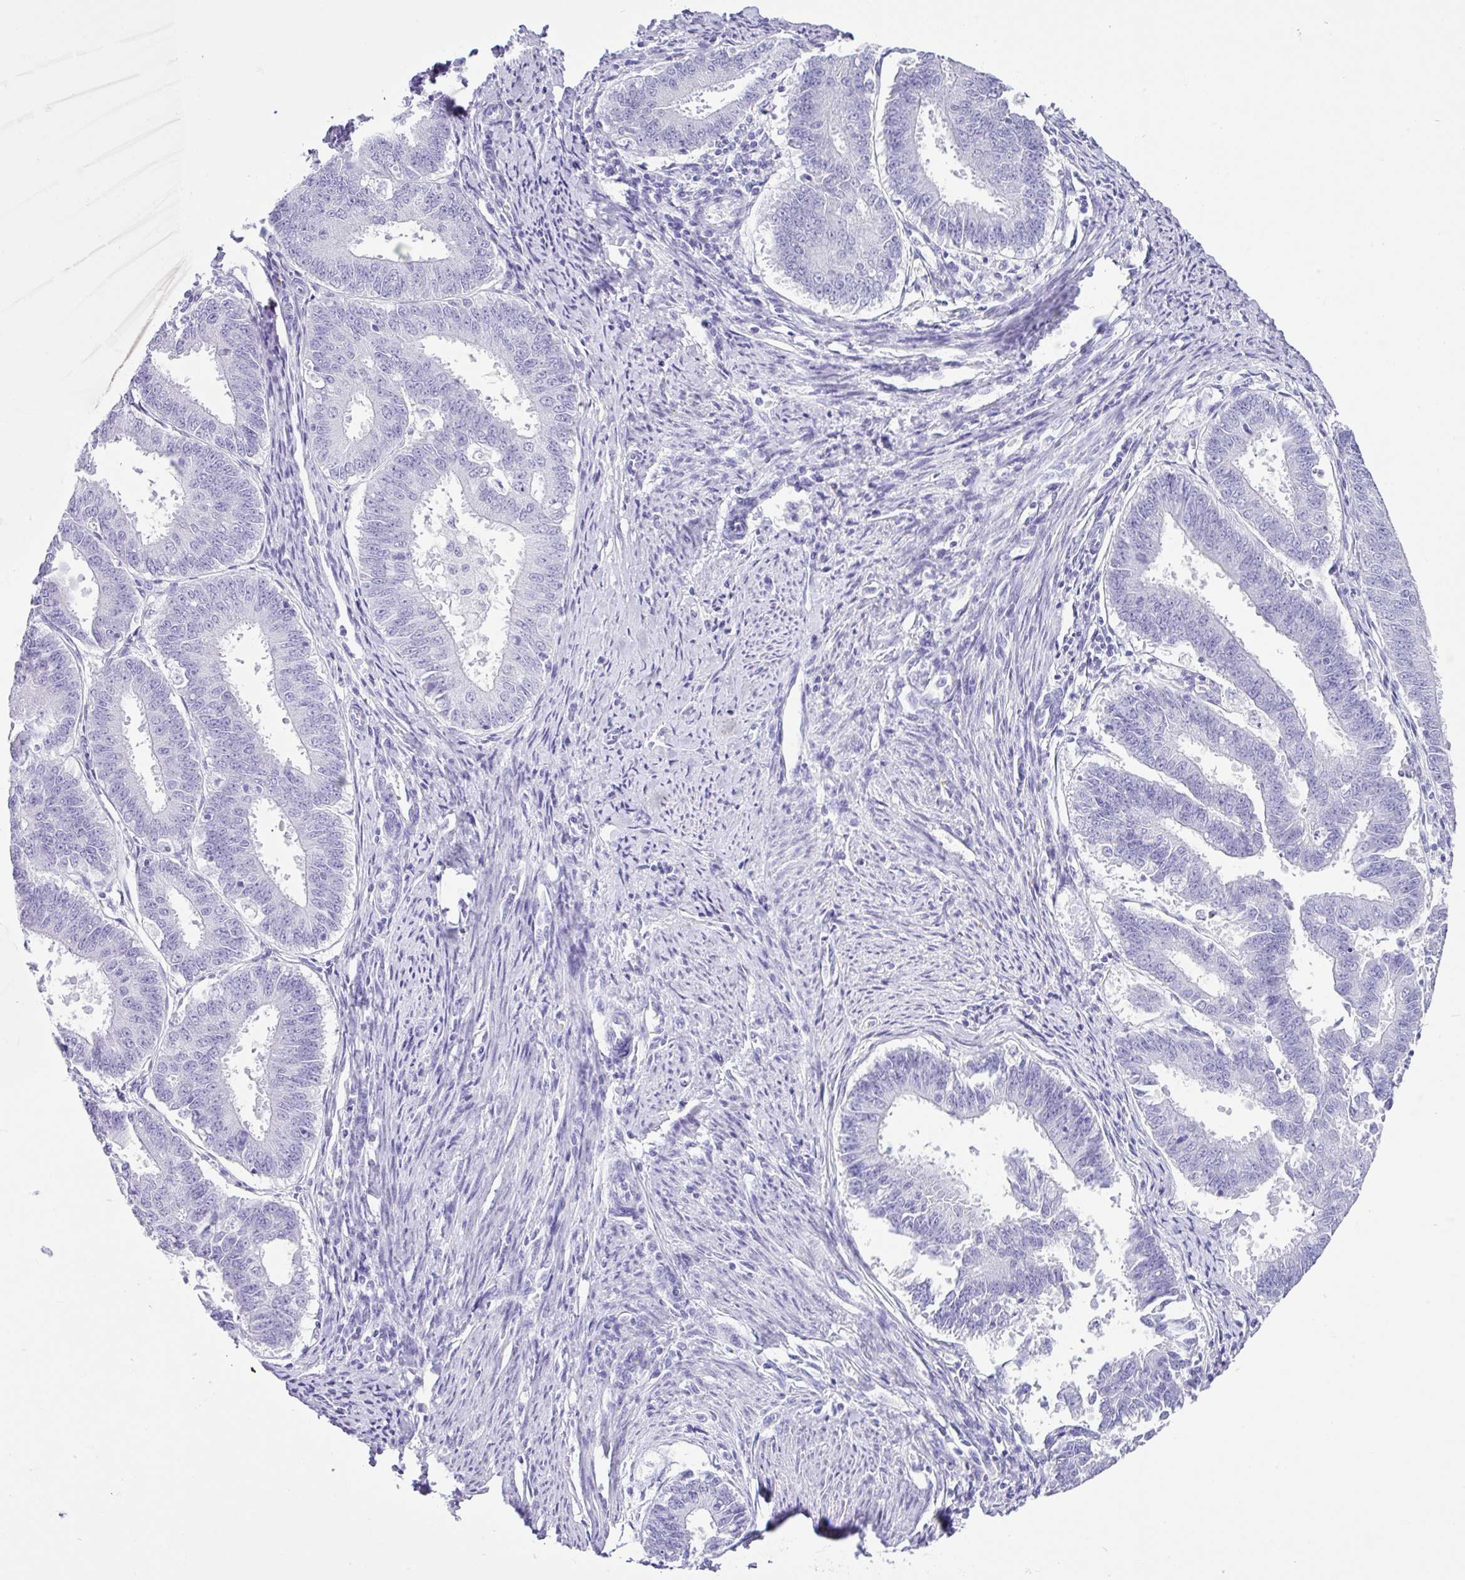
{"staining": {"intensity": "negative", "quantity": "none", "location": "none"}, "tissue": "endometrial cancer", "cell_type": "Tumor cells", "image_type": "cancer", "snomed": [{"axis": "morphology", "description": "Adenocarcinoma, NOS"}, {"axis": "topography", "description": "Endometrium"}], "caption": "This image is of endometrial cancer stained with immunohistochemistry (IHC) to label a protein in brown with the nuclei are counter-stained blue. There is no staining in tumor cells.", "gene": "ZG16", "patient": {"sex": "female", "age": 73}}